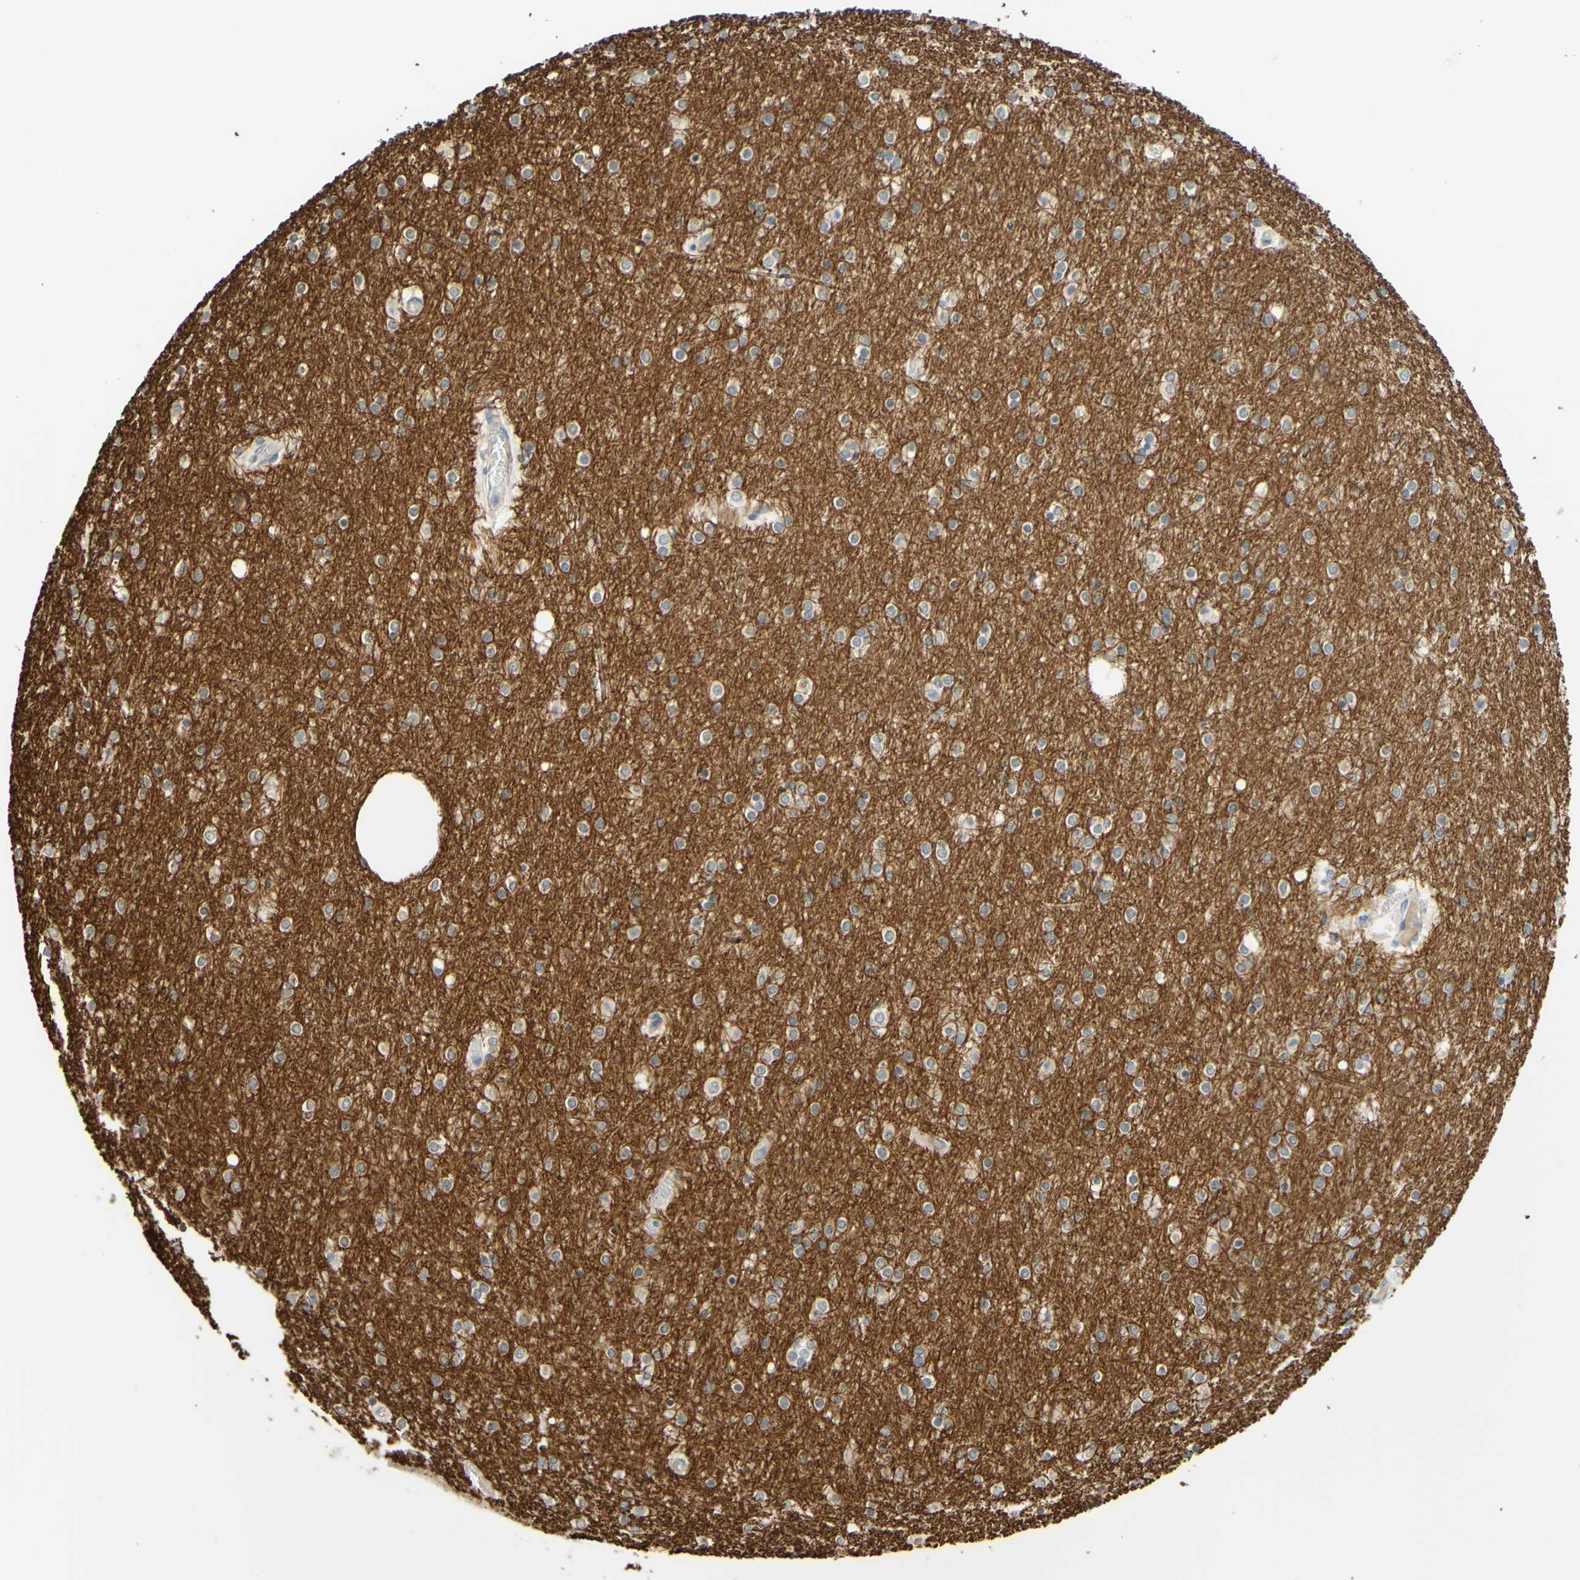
{"staining": {"intensity": "negative", "quantity": "none", "location": "none"}, "tissue": "cerebral cortex", "cell_type": "Endothelial cells", "image_type": "normal", "snomed": [{"axis": "morphology", "description": "Normal tissue, NOS"}, {"axis": "topography", "description": "Cerebral cortex"}], "caption": "The immunohistochemistry (IHC) image has no significant expression in endothelial cells of cerebral cortex.", "gene": "MAG", "patient": {"sex": "female", "age": 54}}